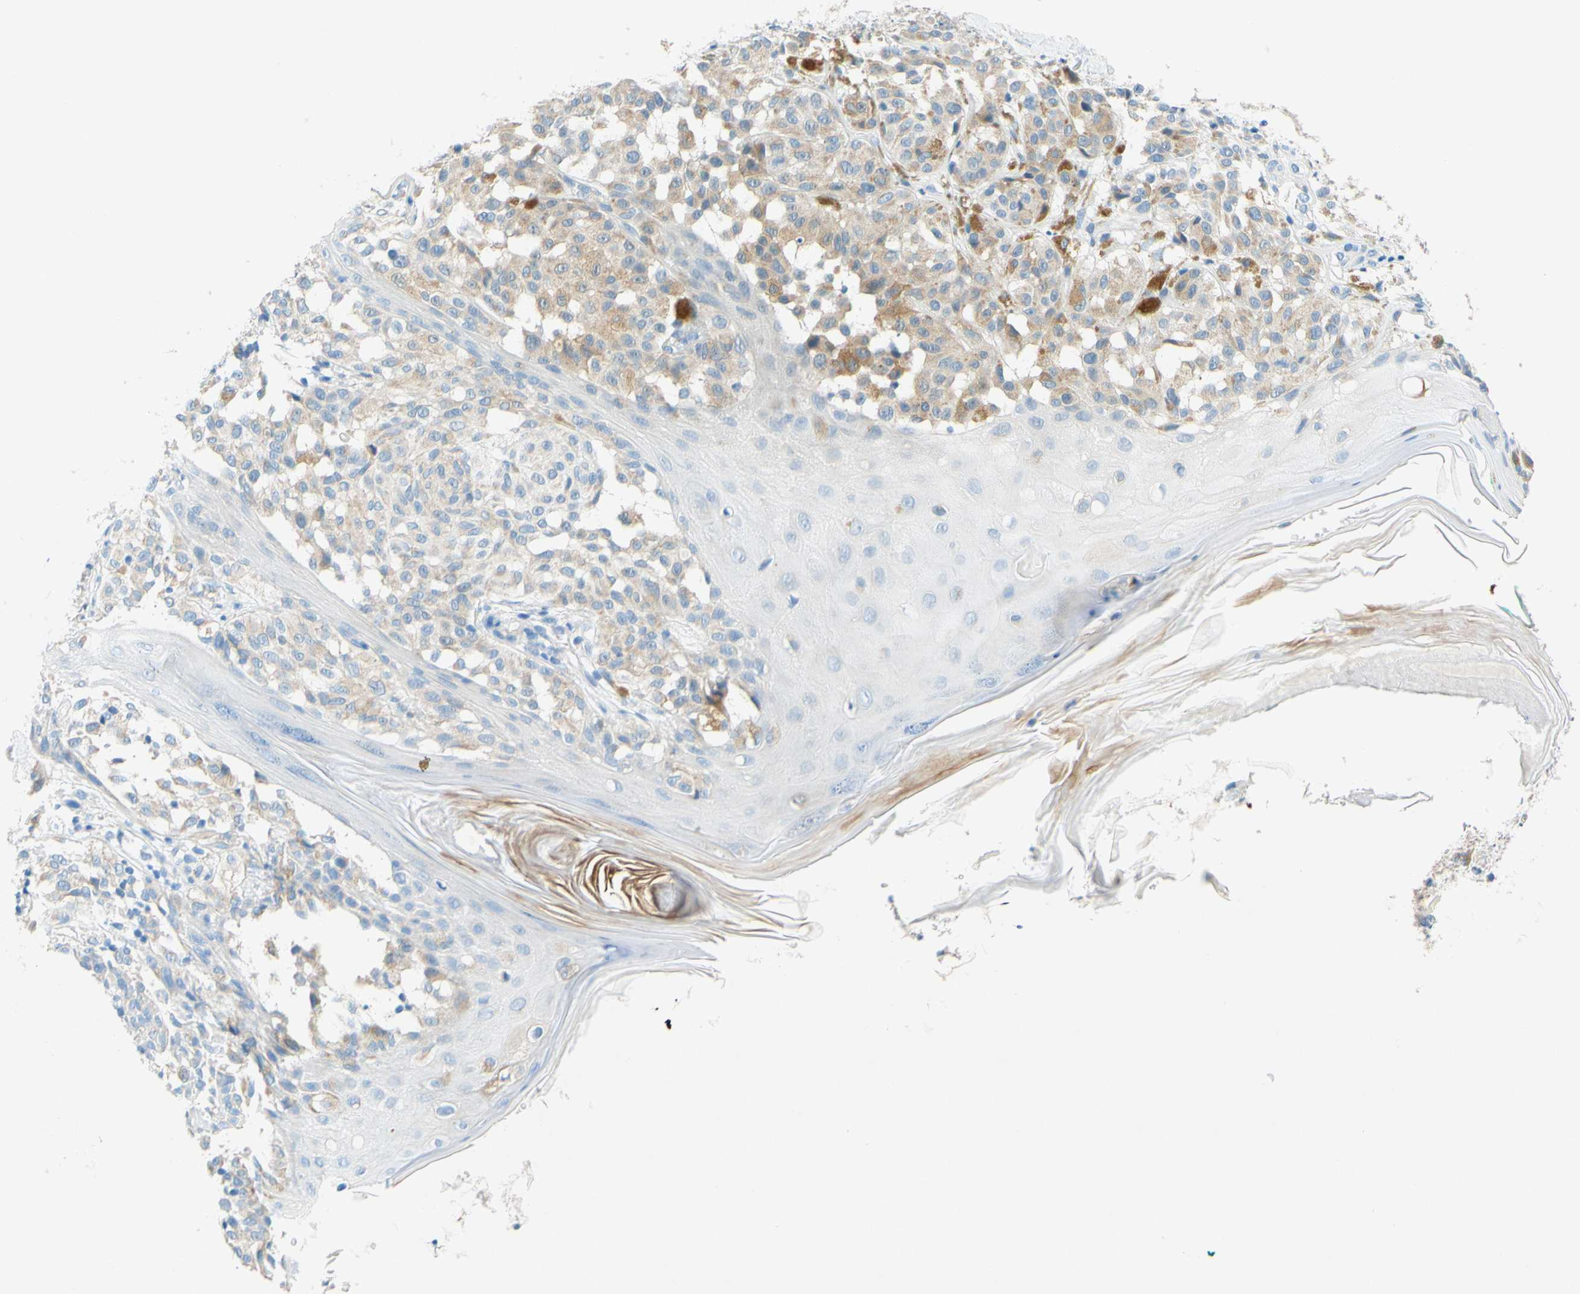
{"staining": {"intensity": "weak", "quantity": "25%-75%", "location": "cytoplasmic/membranous"}, "tissue": "melanoma", "cell_type": "Tumor cells", "image_type": "cancer", "snomed": [{"axis": "morphology", "description": "Malignant melanoma, NOS"}, {"axis": "topography", "description": "Skin"}], "caption": "Brown immunohistochemical staining in human melanoma reveals weak cytoplasmic/membranous expression in about 25%-75% of tumor cells. Using DAB (3,3'-diaminobenzidine) (brown) and hematoxylin (blue) stains, captured at high magnification using brightfield microscopy.", "gene": "SLC46A1", "patient": {"sex": "female", "age": 46}}